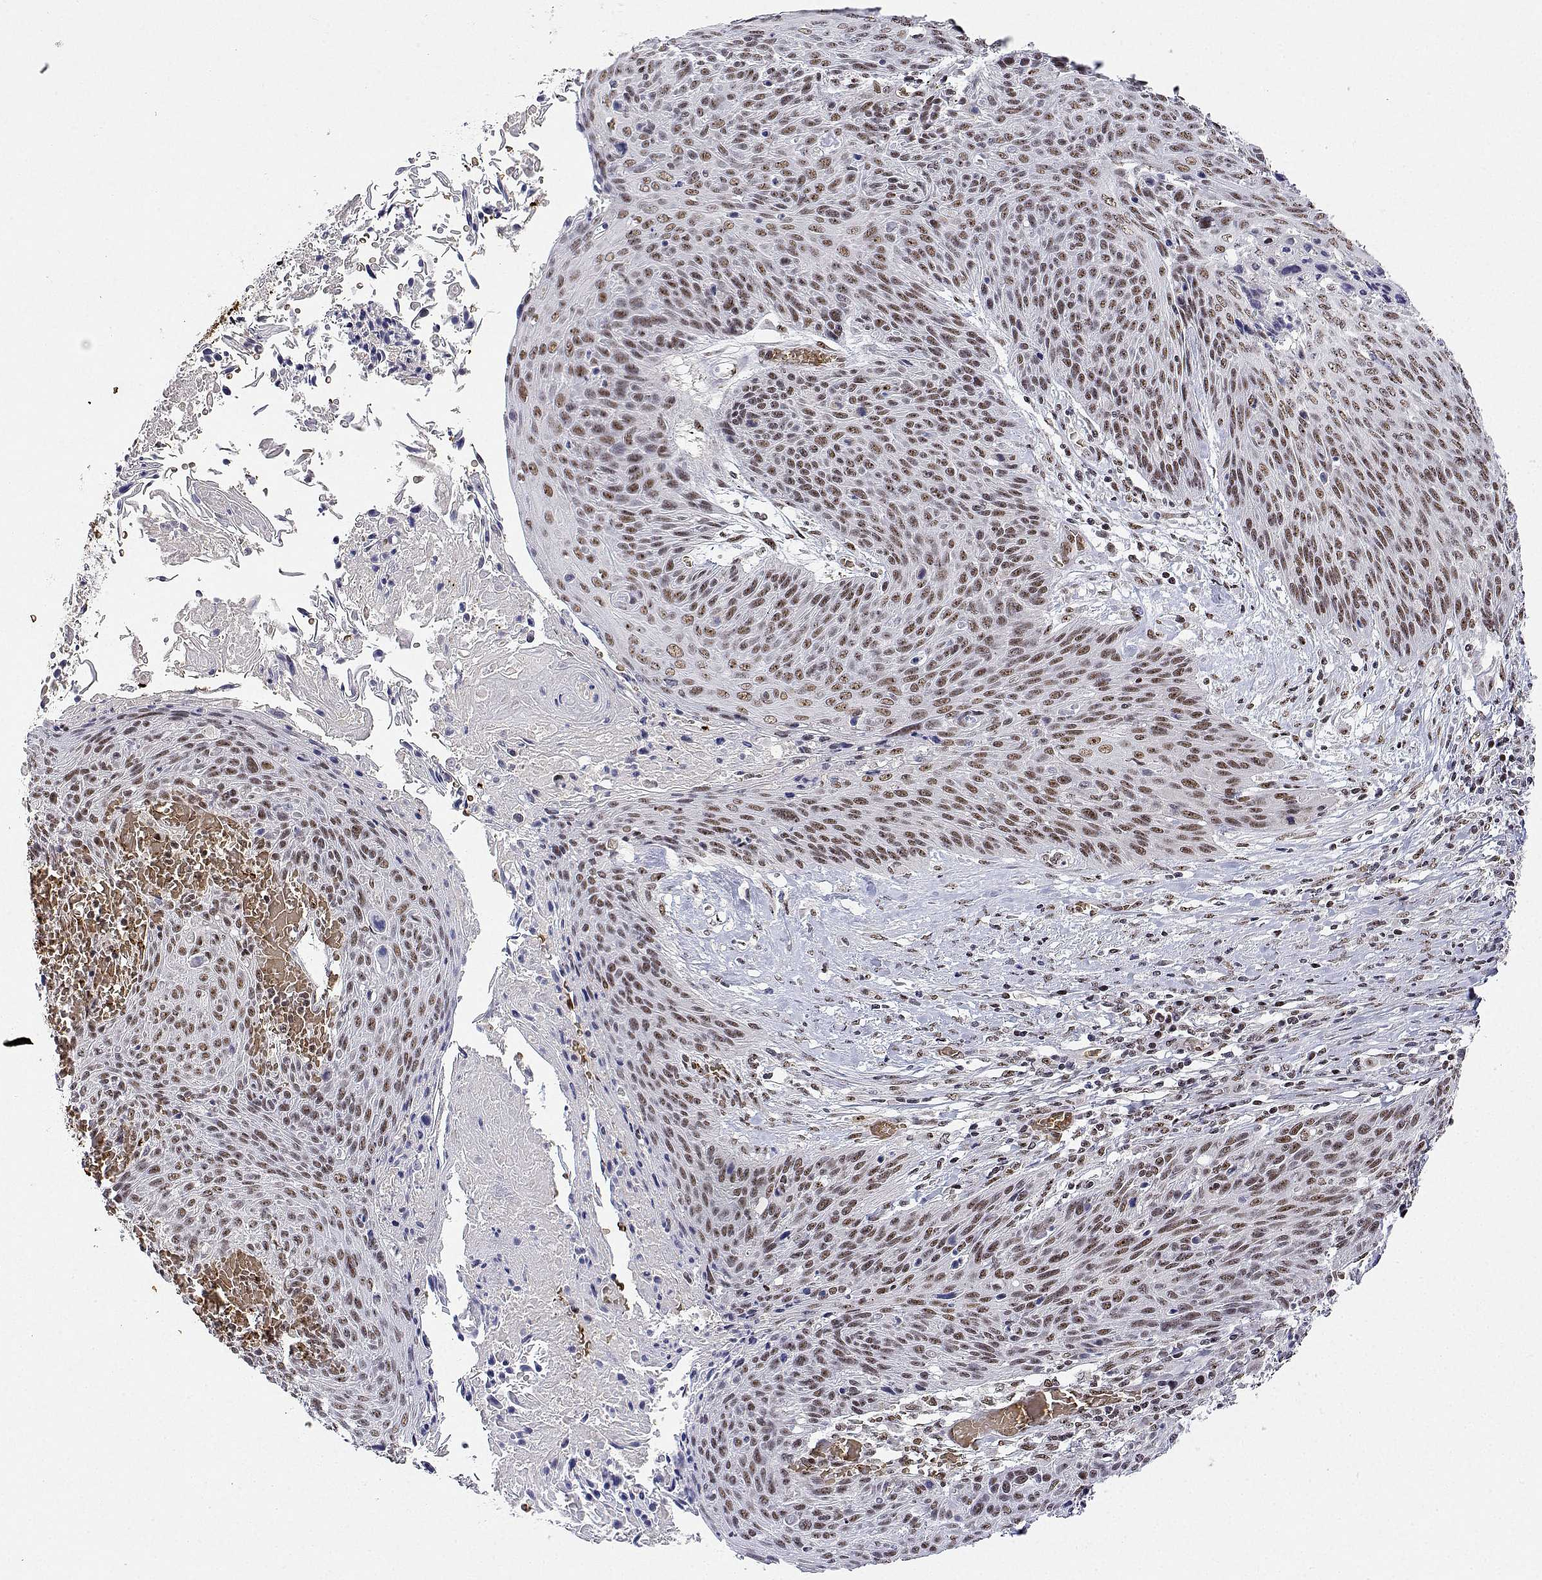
{"staining": {"intensity": "moderate", "quantity": ">75%", "location": "nuclear"}, "tissue": "cervical cancer", "cell_type": "Tumor cells", "image_type": "cancer", "snomed": [{"axis": "morphology", "description": "Squamous cell carcinoma, NOS"}, {"axis": "topography", "description": "Cervix"}], "caption": "Immunohistochemical staining of cervical cancer (squamous cell carcinoma) demonstrates medium levels of moderate nuclear protein expression in approximately >75% of tumor cells. The staining is performed using DAB (3,3'-diaminobenzidine) brown chromogen to label protein expression. The nuclei are counter-stained blue using hematoxylin.", "gene": "ADAR", "patient": {"sex": "female", "age": 45}}